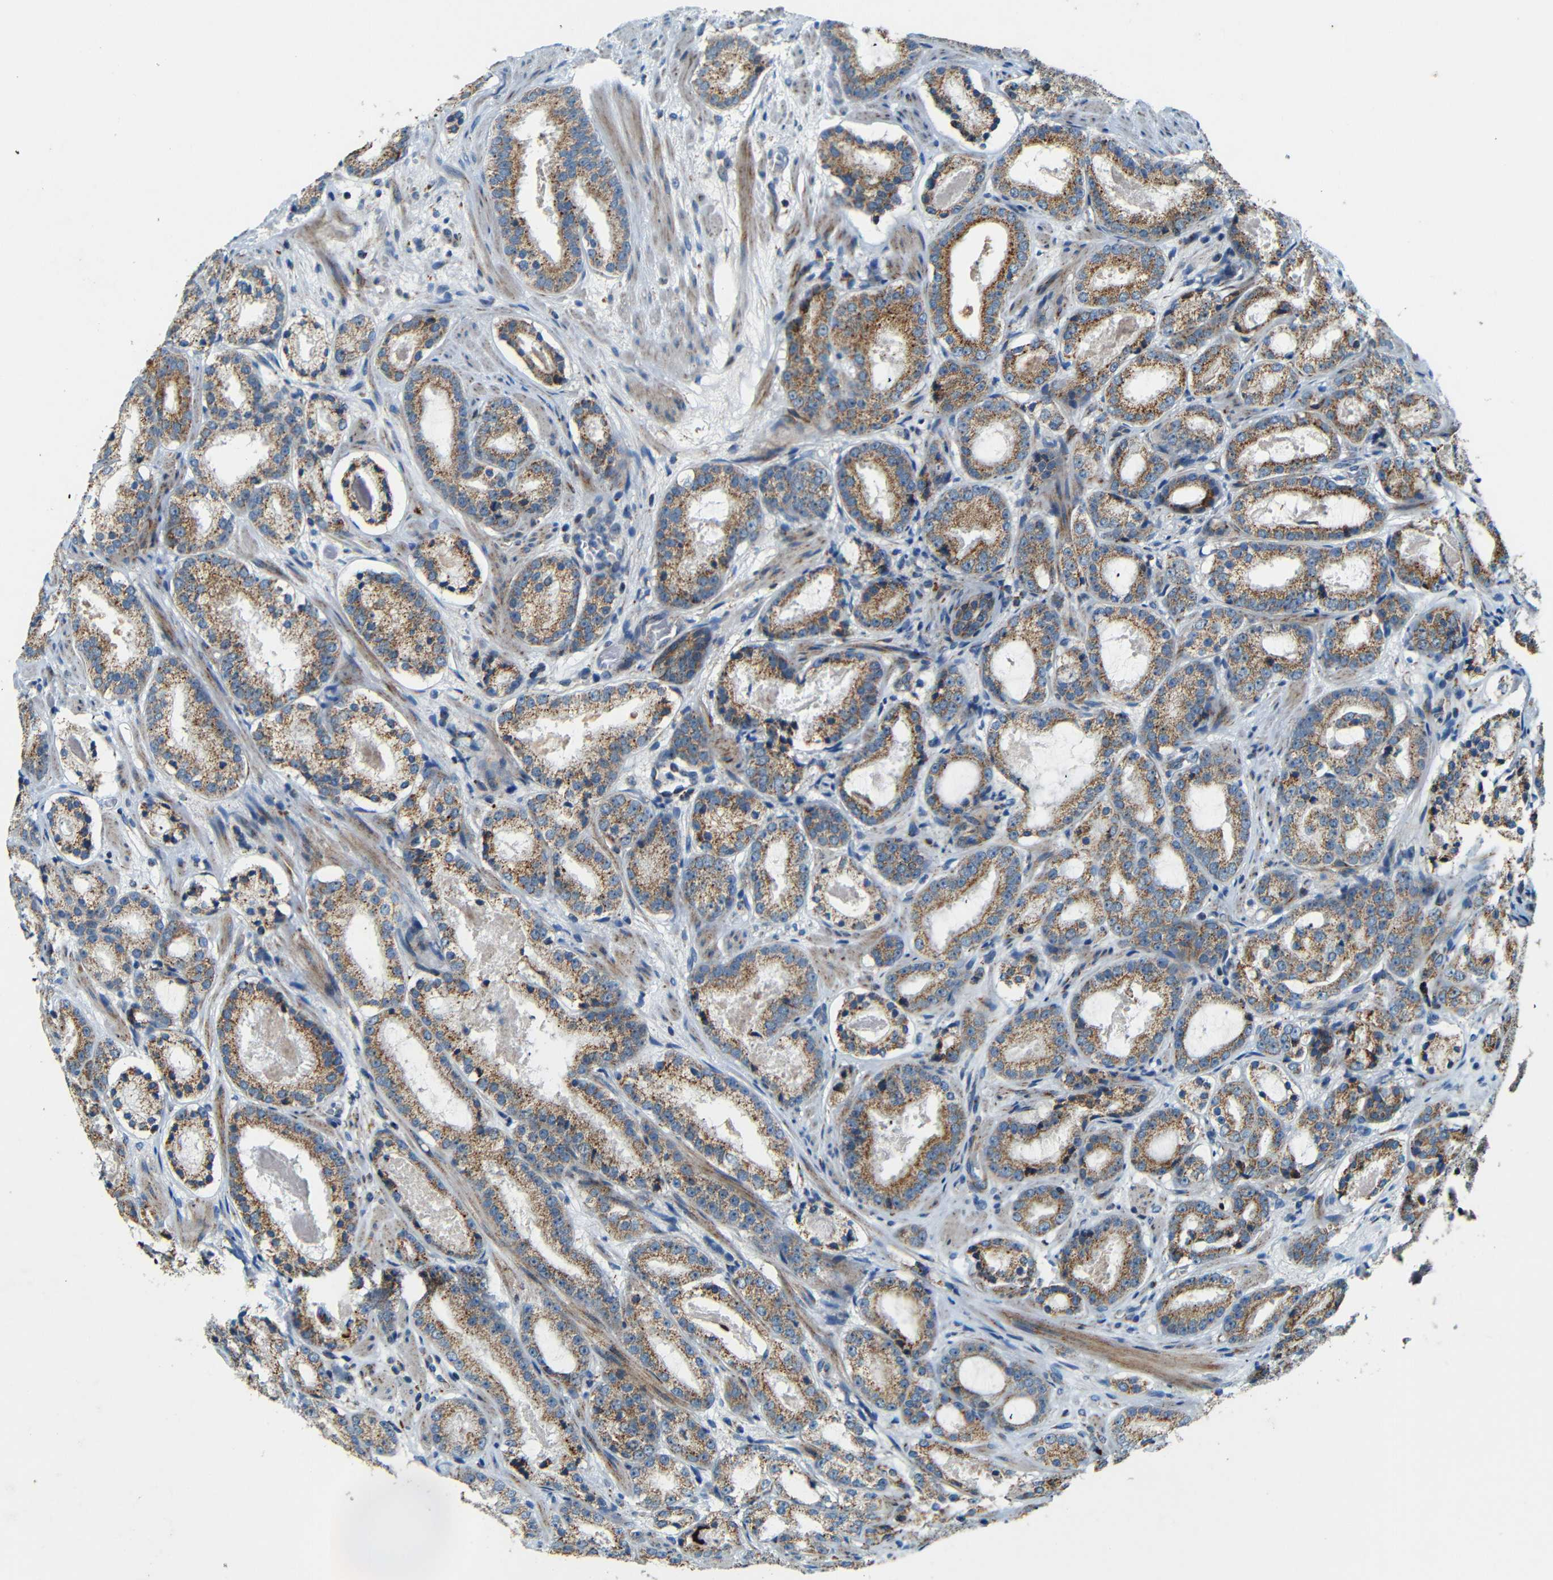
{"staining": {"intensity": "moderate", "quantity": ">75%", "location": "cytoplasmic/membranous"}, "tissue": "prostate cancer", "cell_type": "Tumor cells", "image_type": "cancer", "snomed": [{"axis": "morphology", "description": "Adenocarcinoma, Low grade"}, {"axis": "topography", "description": "Prostate"}], "caption": "Prostate cancer (low-grade adenocarcinoma) stained with a protein marker displays moderate staining in tumor cells.", "gene": "WSCD2", "patient": {"sex": "male", "age": 69}}